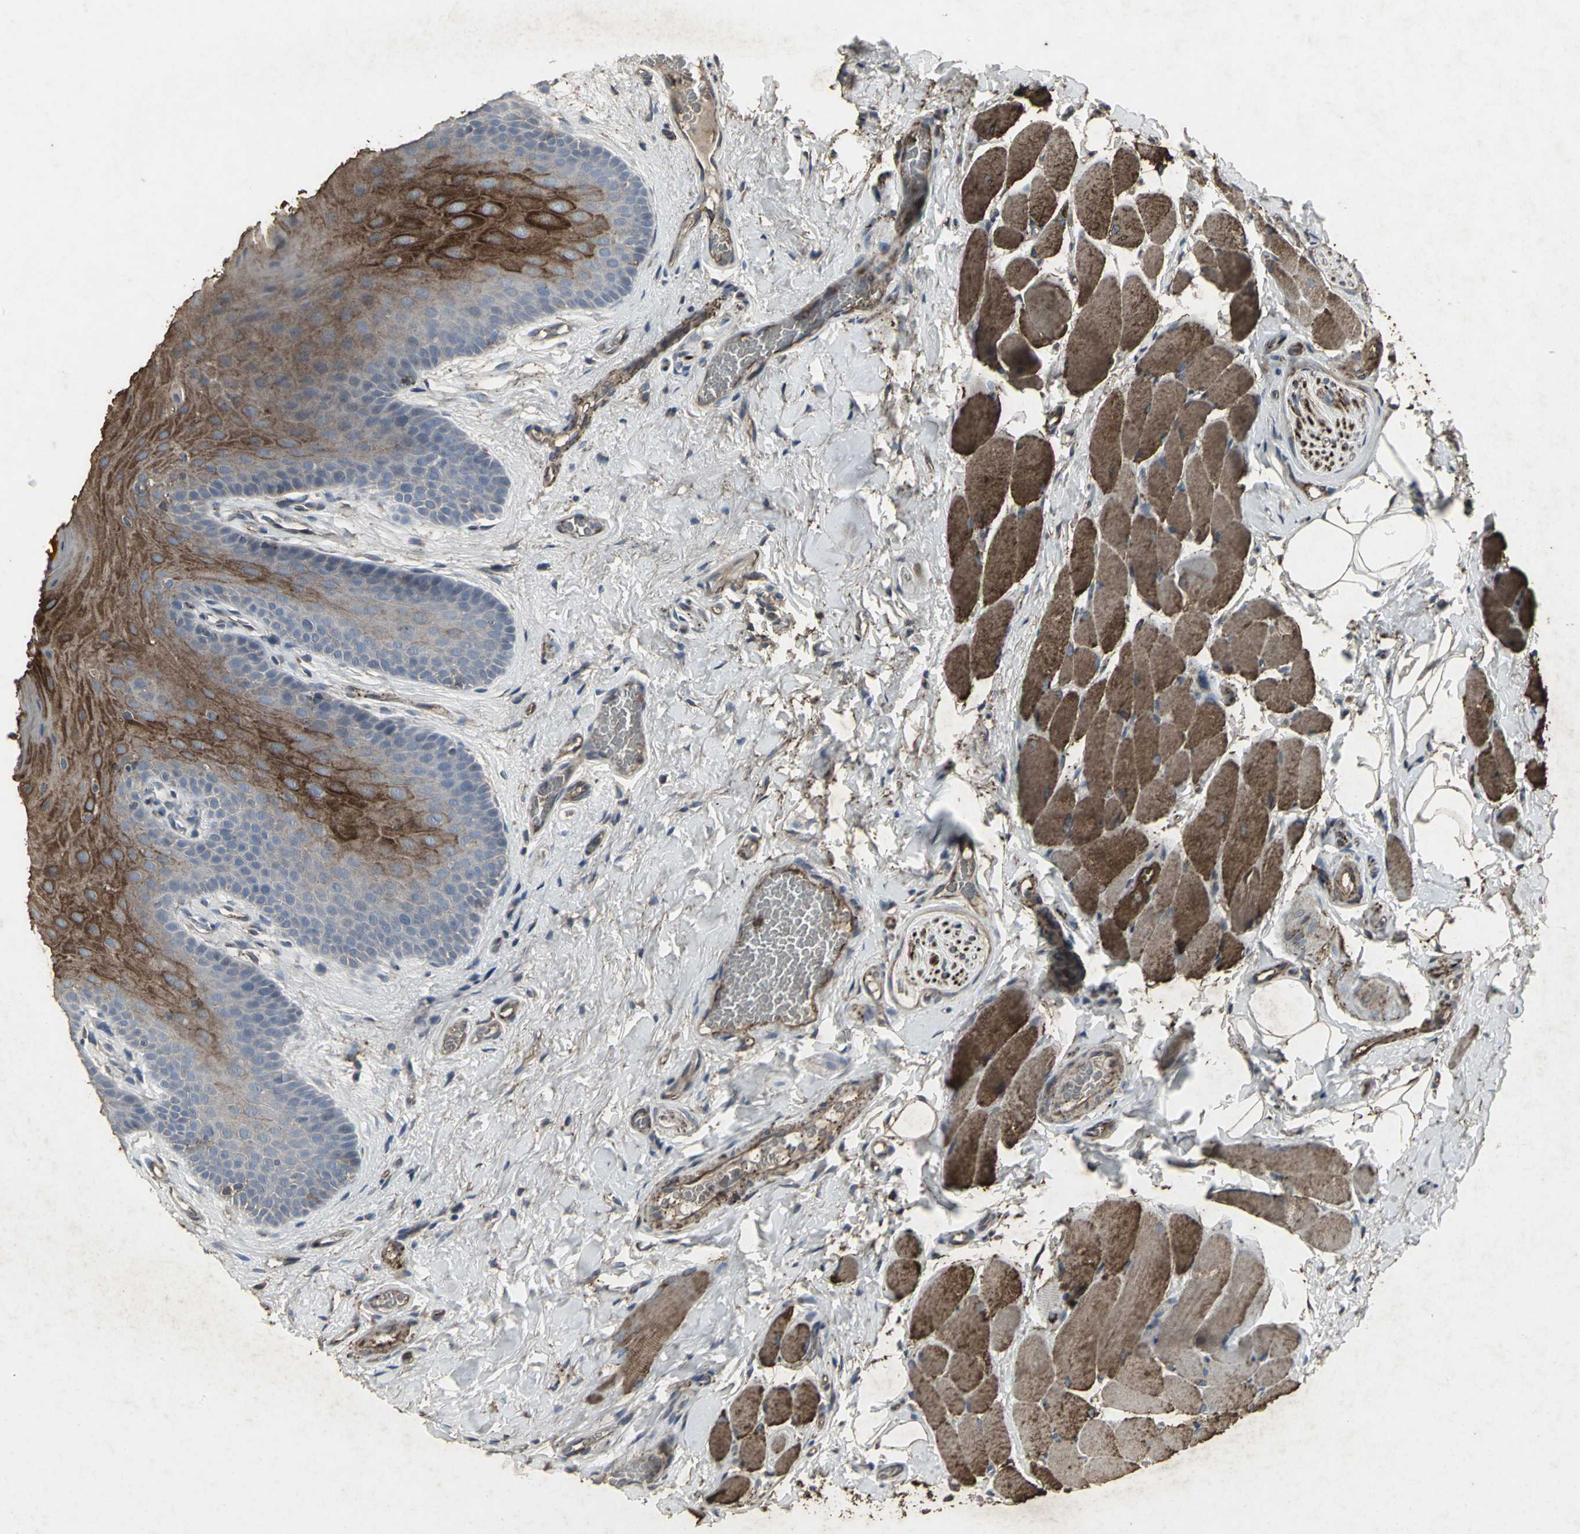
{"staining": {"intensity": "strong", "quantity": ">75%", "location": "cytoplasmic/membranous"}, "tissue": "oral mucosa", "cell_type": "Squamous epithelial cells", "image_type": "normal", "snomed": [{"axis": "morphology", "description": "Normal tissue, NOS"}, {"axis": "topography", "description": "Oral tissue"}], "caption": "DAB immunohistochemical staining of unremarkable oral mucosa shows strong cytoplasmic/membranous protein staining in approximately >75% of squamous epithelial cells. Ihc stains the protein in brown and the nuclei are stained blue.", "gene": "CCR9", "patient": {"sex": "male", "age": 54}}